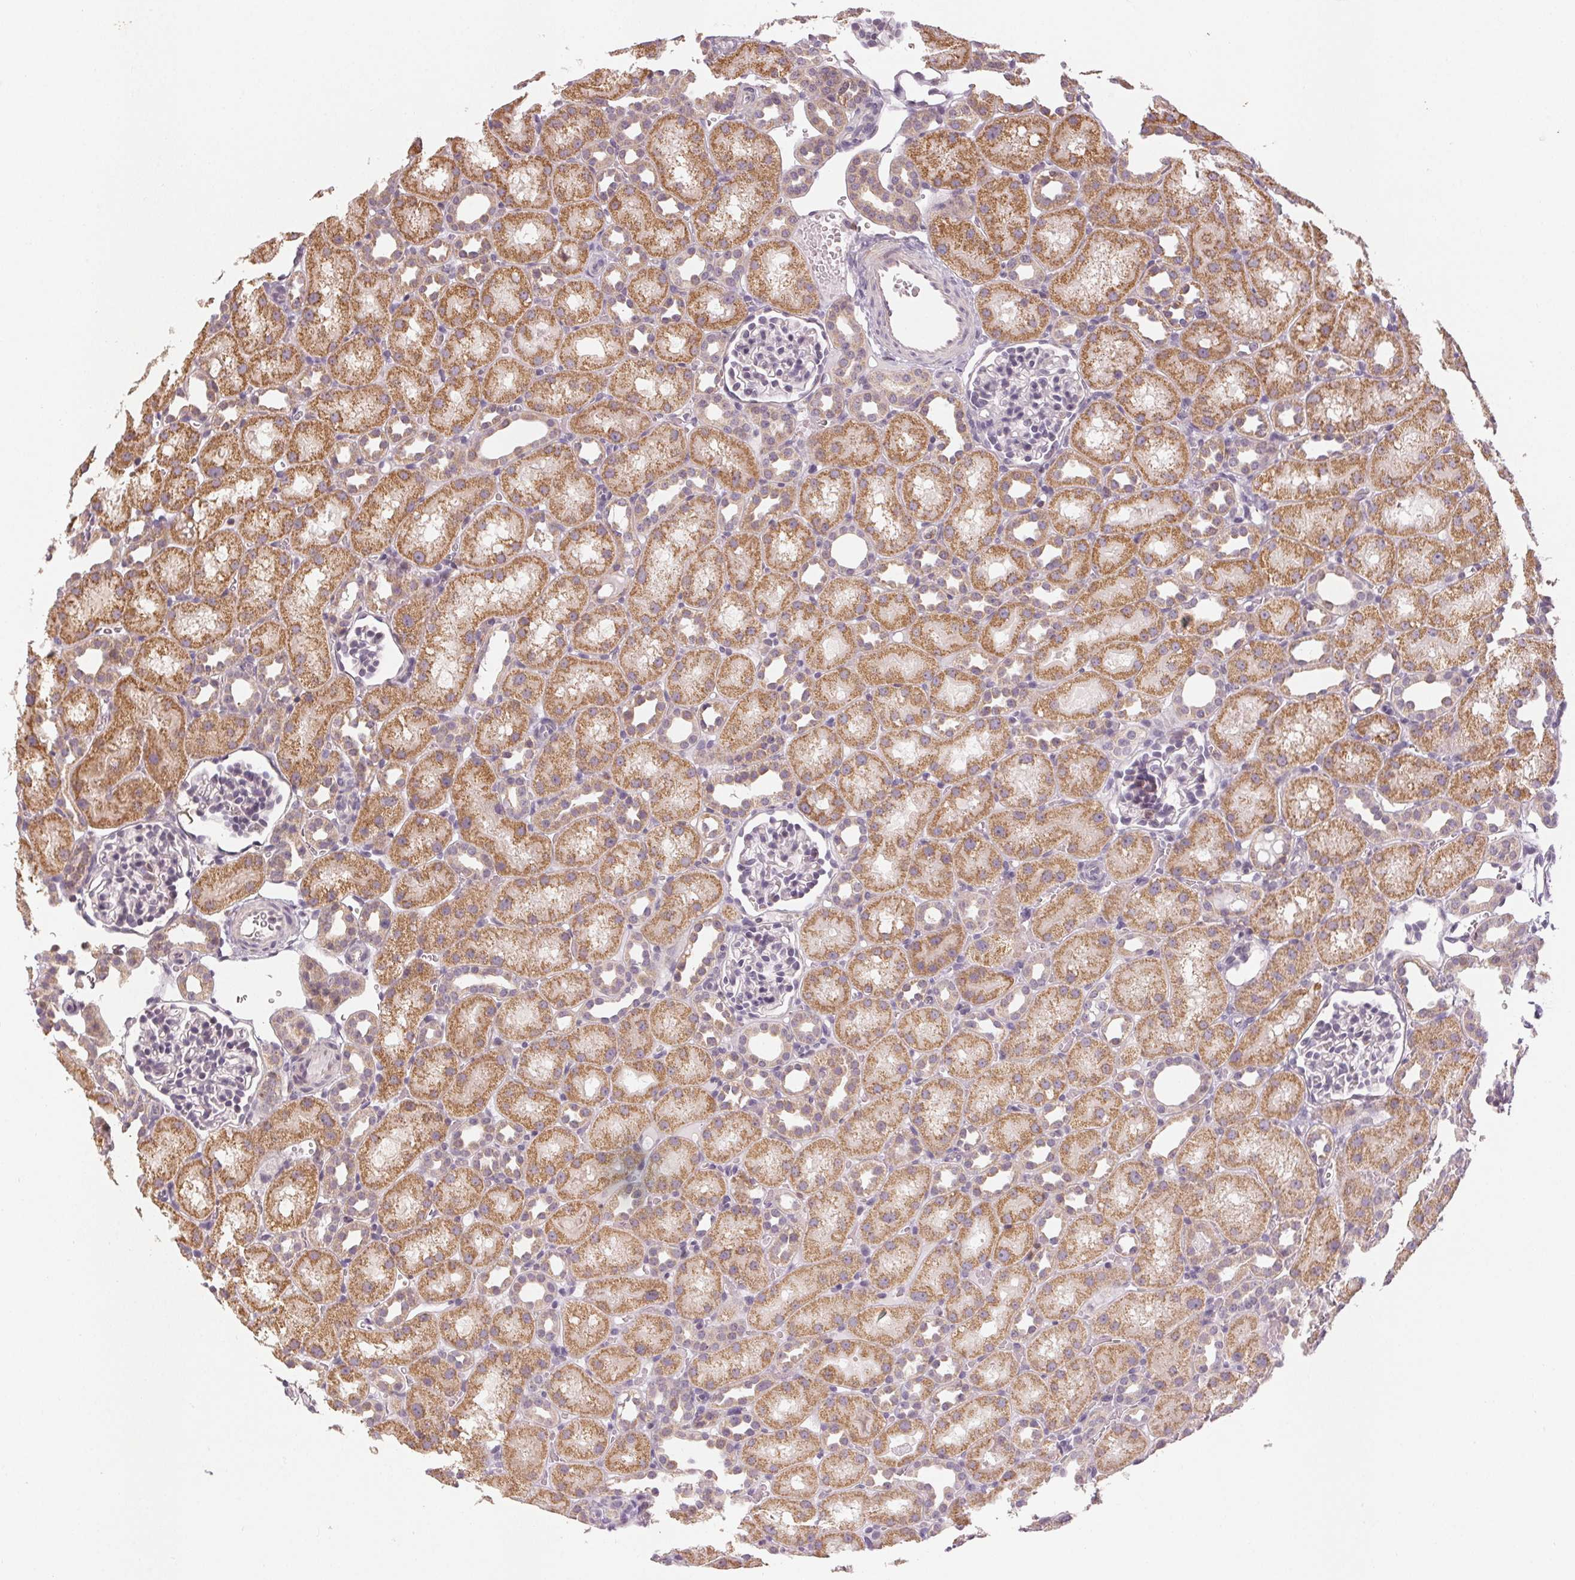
{"staining": {"intensity": "negative", "quantity": "none", "location": "none"}, "tissue": "kidney", "cell_type": "Cells in glomeruli", "image_type": "normal", "snomed": [{"axis": "morphology", "description": "Normal tissue, NOS"}, {"axis": "topography", "description": "Kidney"}], "caption": "An IHC micrograph of unremarkable kidney is shown. There is no staining in cells in glomeruli of kidney.", "gene": "NCOA4", "patient": {"sex": "male", "age": 1}}